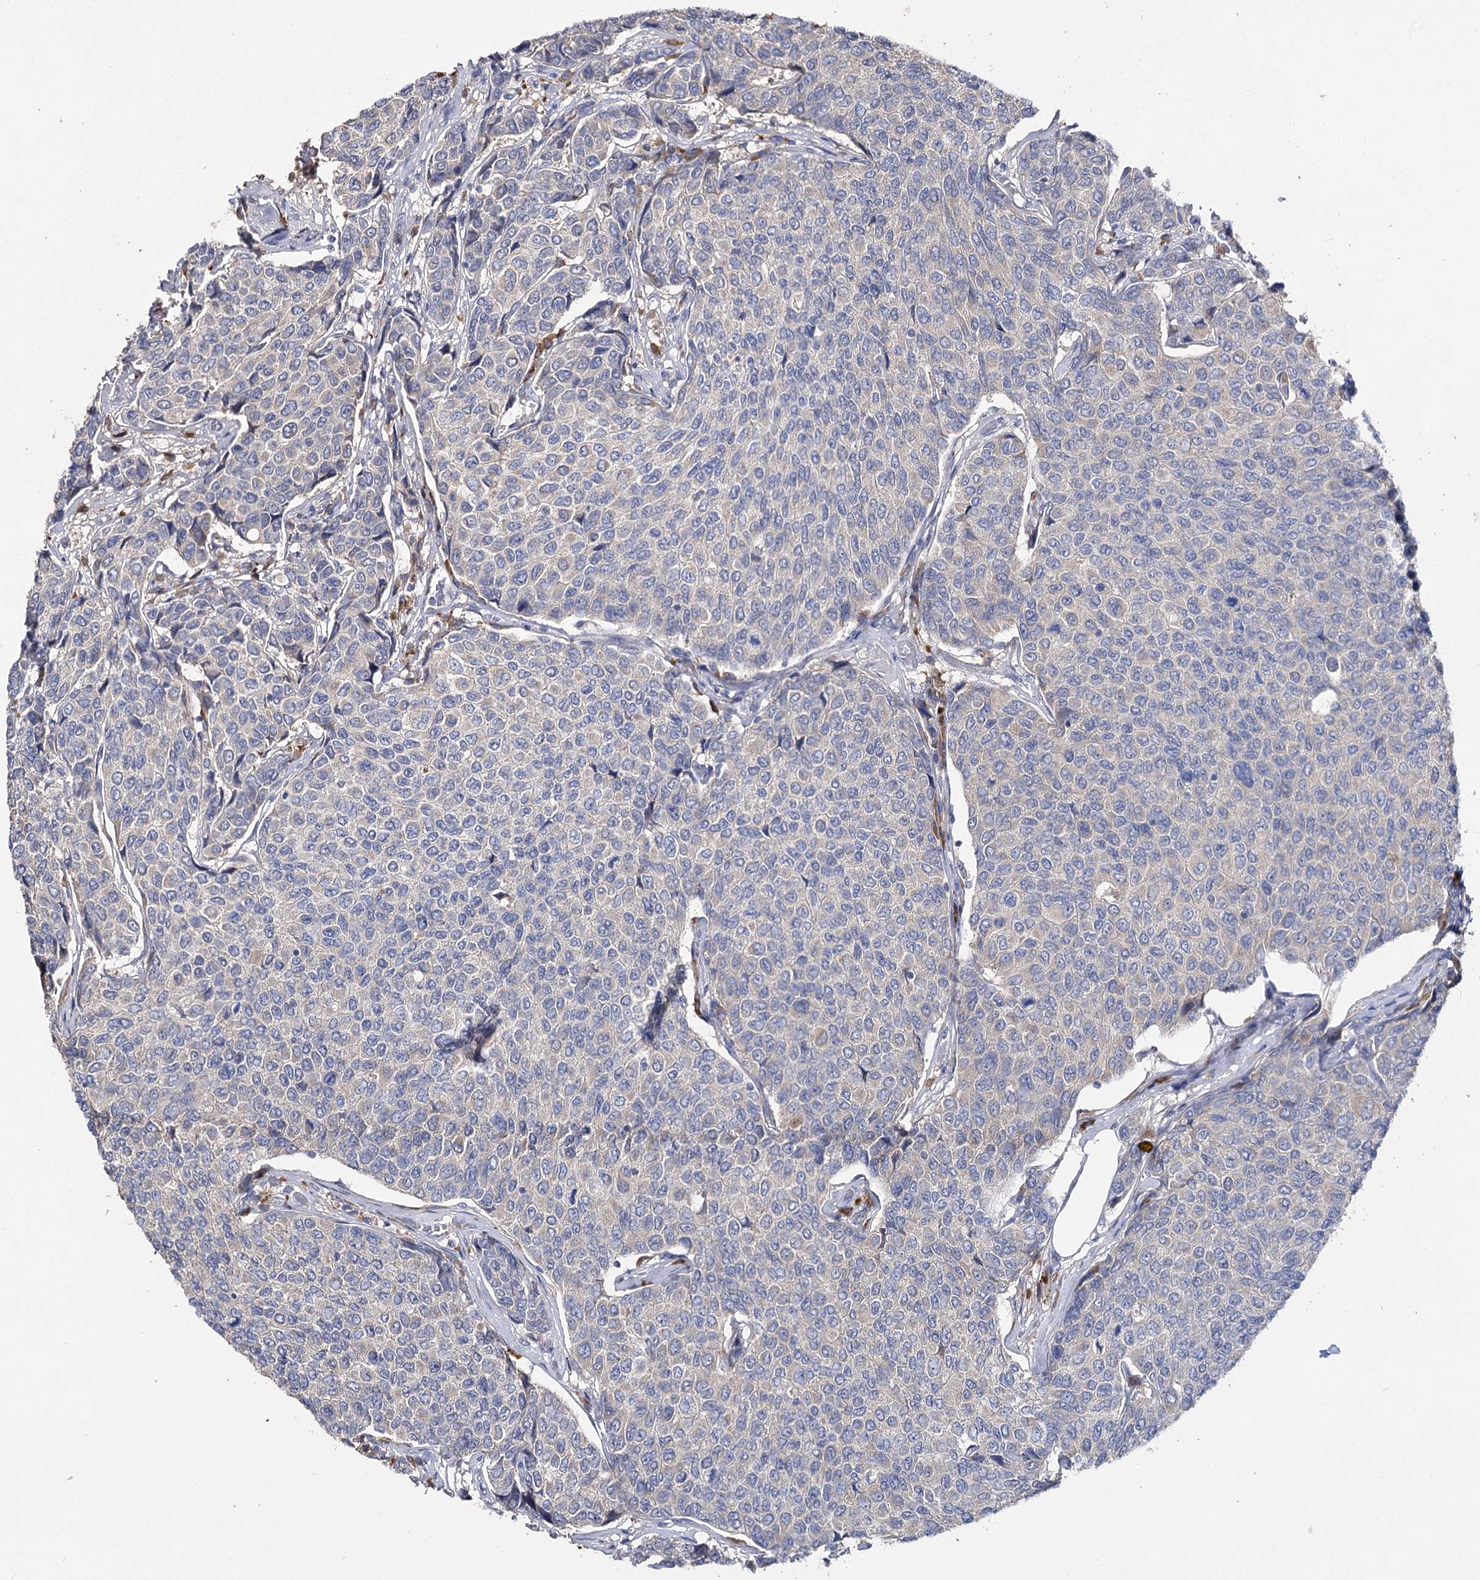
{"staining": {"intensity": "negative", "quantity": "none", "location": "none"}, "tissue": "breast cancer", "cell_type": "Tumor cells", "image_type": "cancer", "snomed": [{"axis": "morphology", "description": "Duct carcinoma"}, {"axis": "topography", "description": "Breast"}], "caption": "Immunohistochemical staining of invasive ductal carcinoma (breast) exhibits no significant expression in tumor cells. Brightfield microscopy of immunohistochemistry (IHC) stained with DAB (3,3'-diaminobenzidine) (brown) and hematoxylin (blue), captured at high magnification.", "gene": "IL1RAP", "patient": {"sex": "female", "age": 55}}